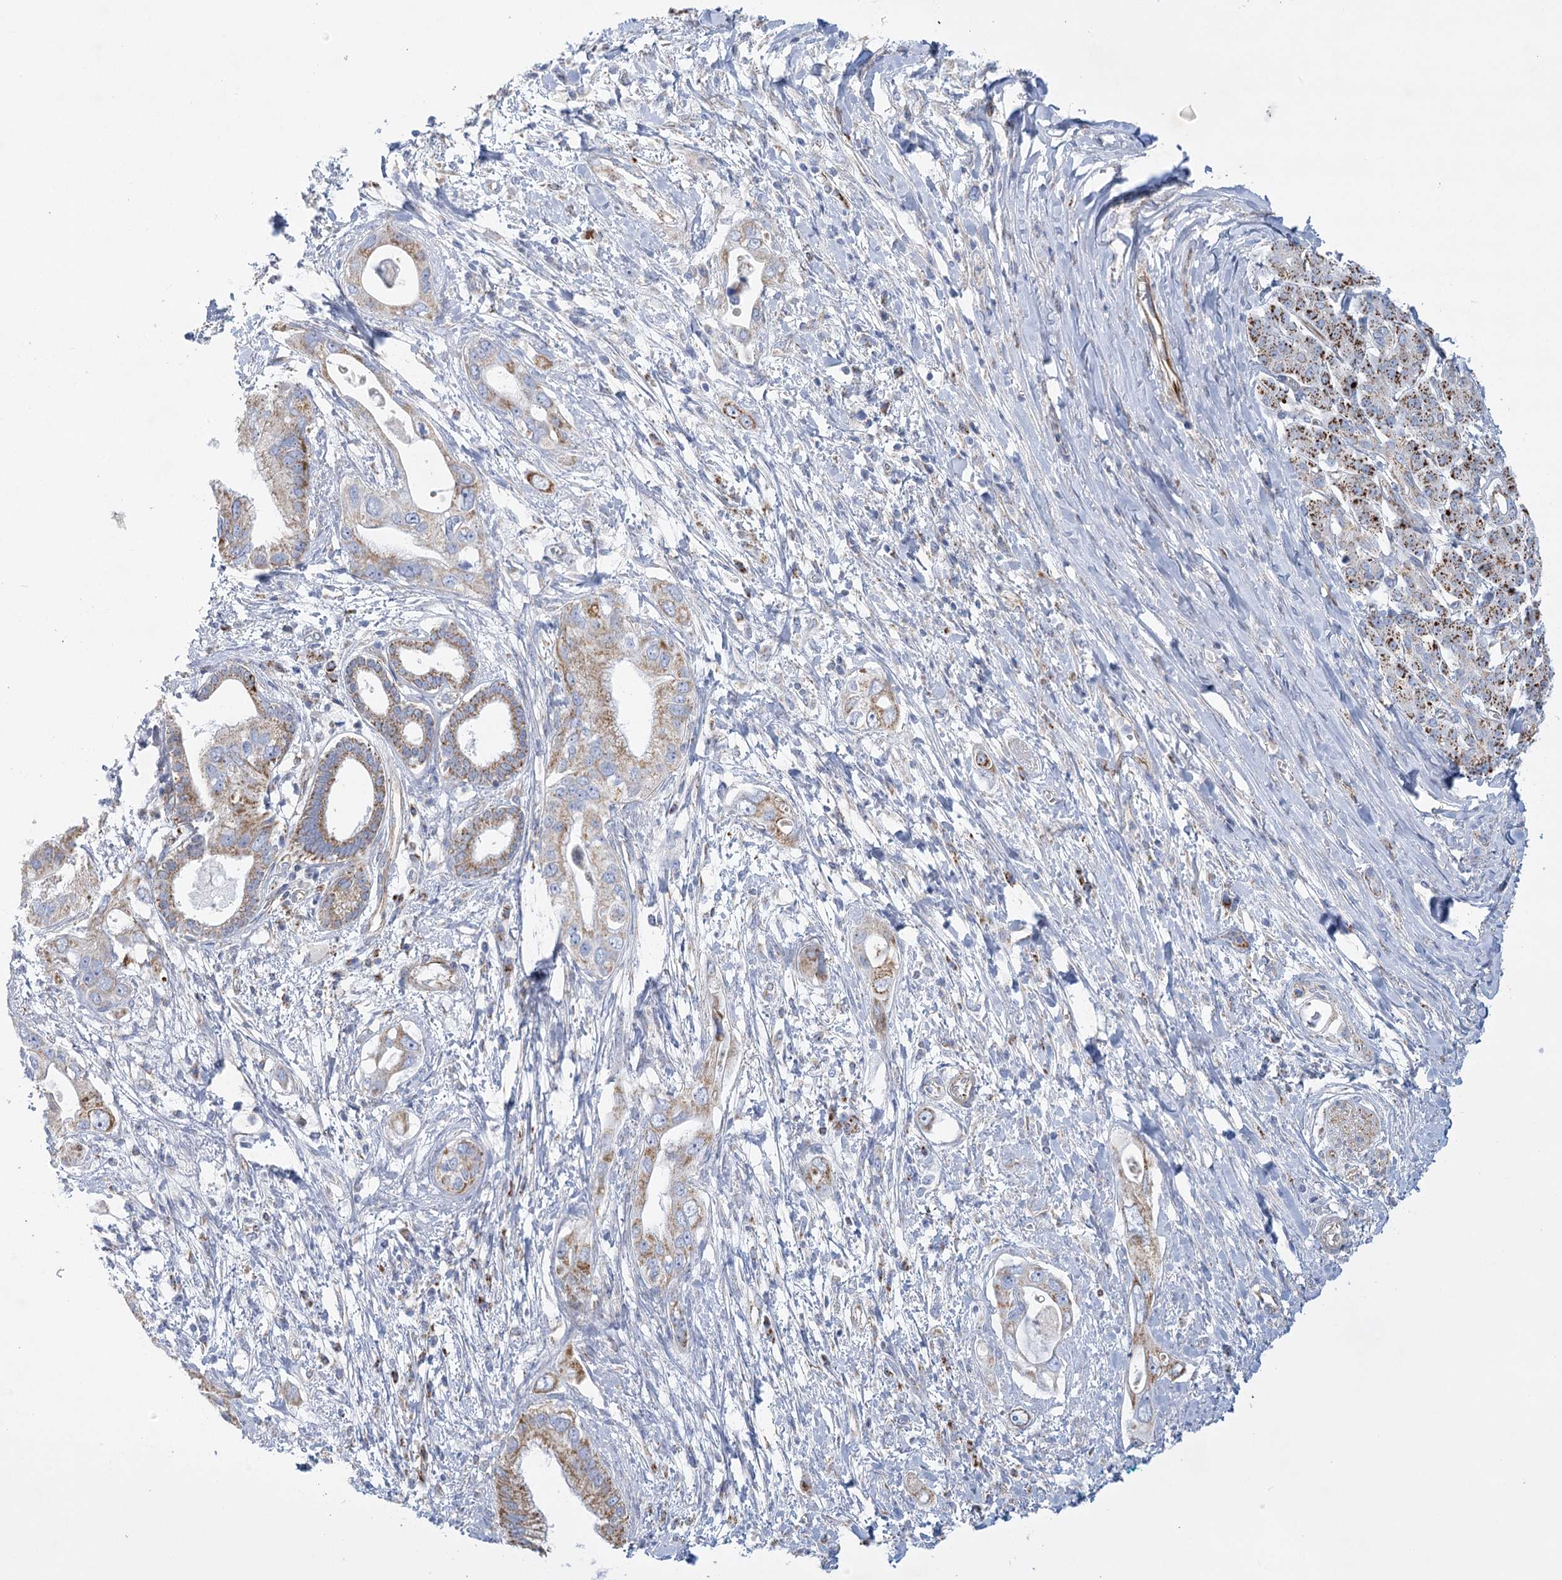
{"staining": {"intensity": "moderate", "quantity": "25%-75%", "location": "cytoplasmic/membranous"}, "tissue": "pancreatic cancer", "cell_type": "Tumor cells", "image_type": "cancer", "snomed": [{"axis": "morphology", "description": "Inflammation, NOS"}, {"axis": "morphology", "description": "Adenocarcinoma, NOS"}, {"axis": "topography", "description": "Pancreas"}], "caption": "Pancreatic cancer was stained to show a protein in brown. There is medium levels of moderate cytoplasmic/membranous expression in about 25%-75% of tumor cells. (brown staining indicates protein expression, while blue staining denotes nuclei).", "gene": "DHTKD1", "patient": {"sex": "female", "age": 56}}